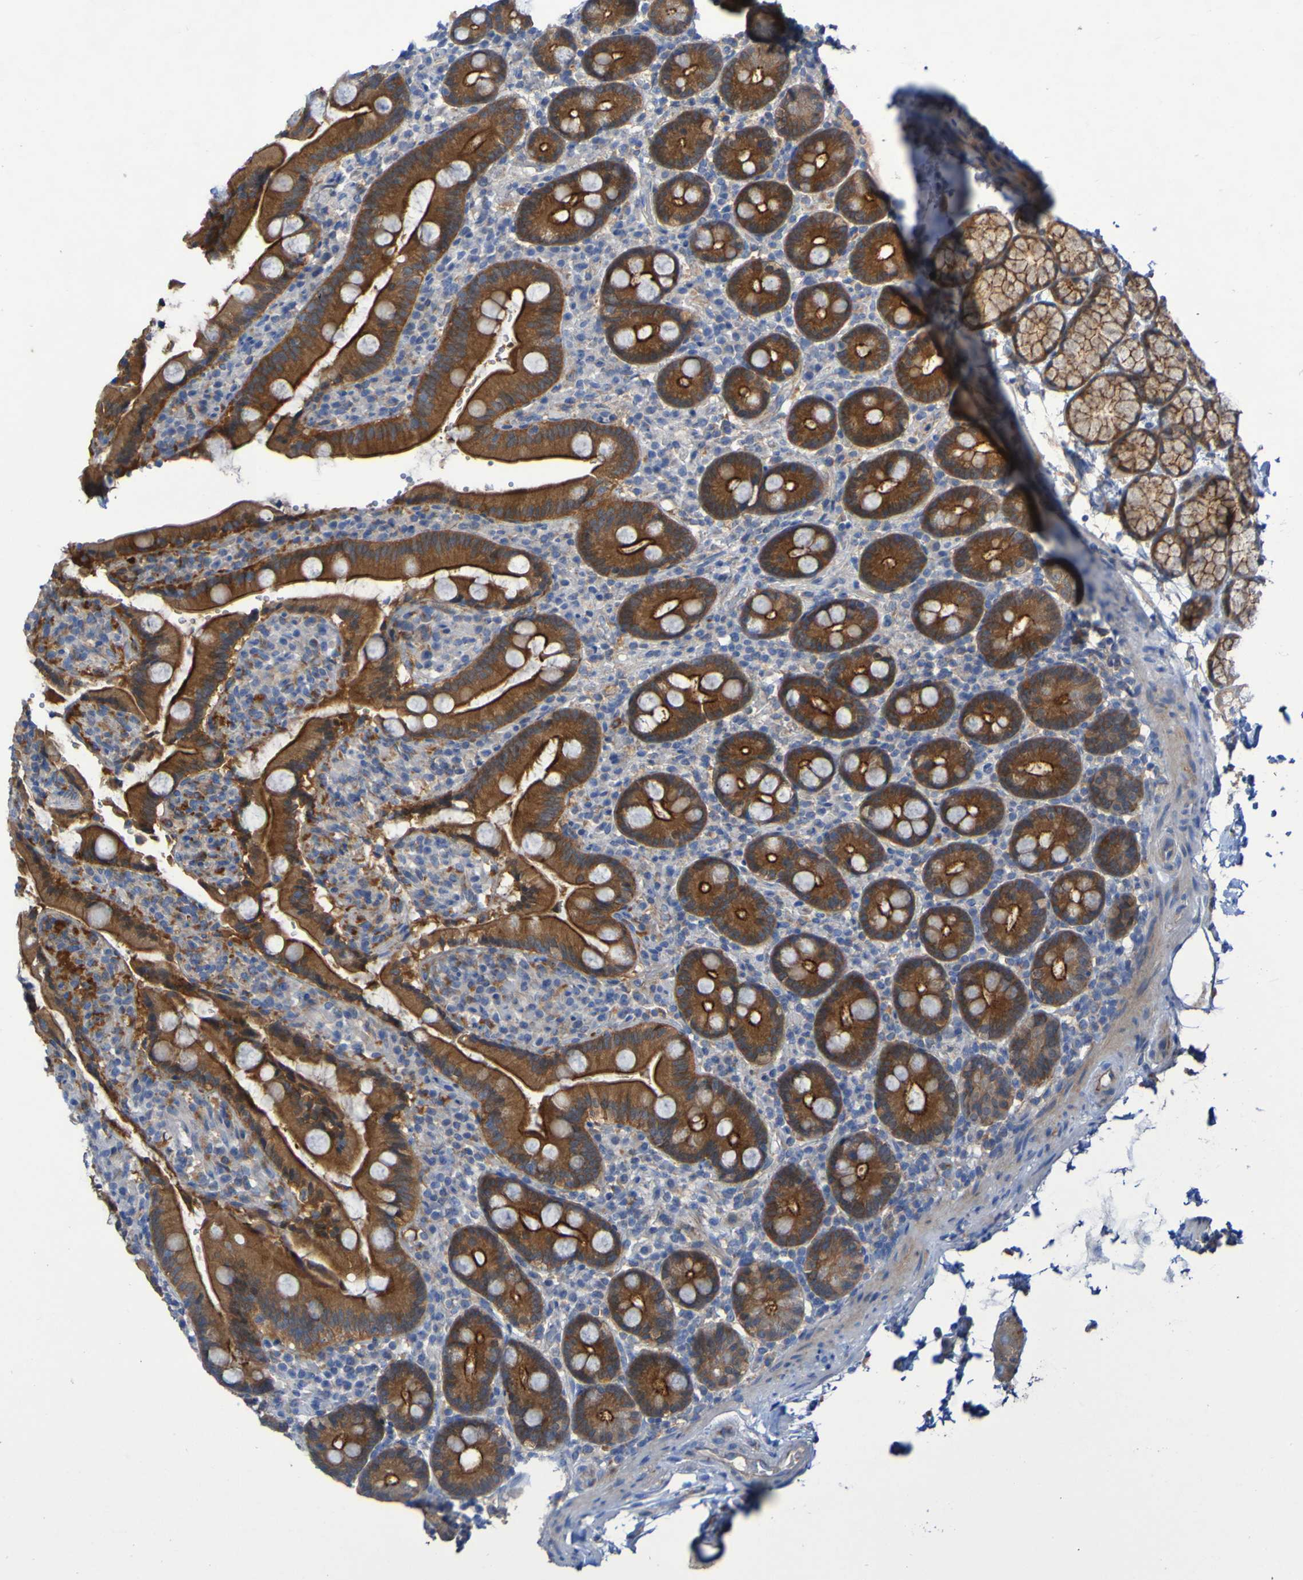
{"staining": {"intensity": "strong", "quantity": ">75%", "location": "cytoplasmic/membranous"}, "tissue": "duodenum", "cell_type": "Glandular cells", "image_type": "normal", "snomed": [{"axis": "morphology", "description": "Normal tissue, NOS"}, {"axis": "topography", "description": "Small intestine, NOS"}], "caption": "A high-resolution image shows immunohistochemistry staining of unremarkable duodenum, which exhibits strong cytoplasmic/membranous staining in approximately >75% of glandular cells. (IHC, brightfield microscopy, high magnification).", "gene": "ARHGEF16", "patient": {"sex": "female", "age": 71}}